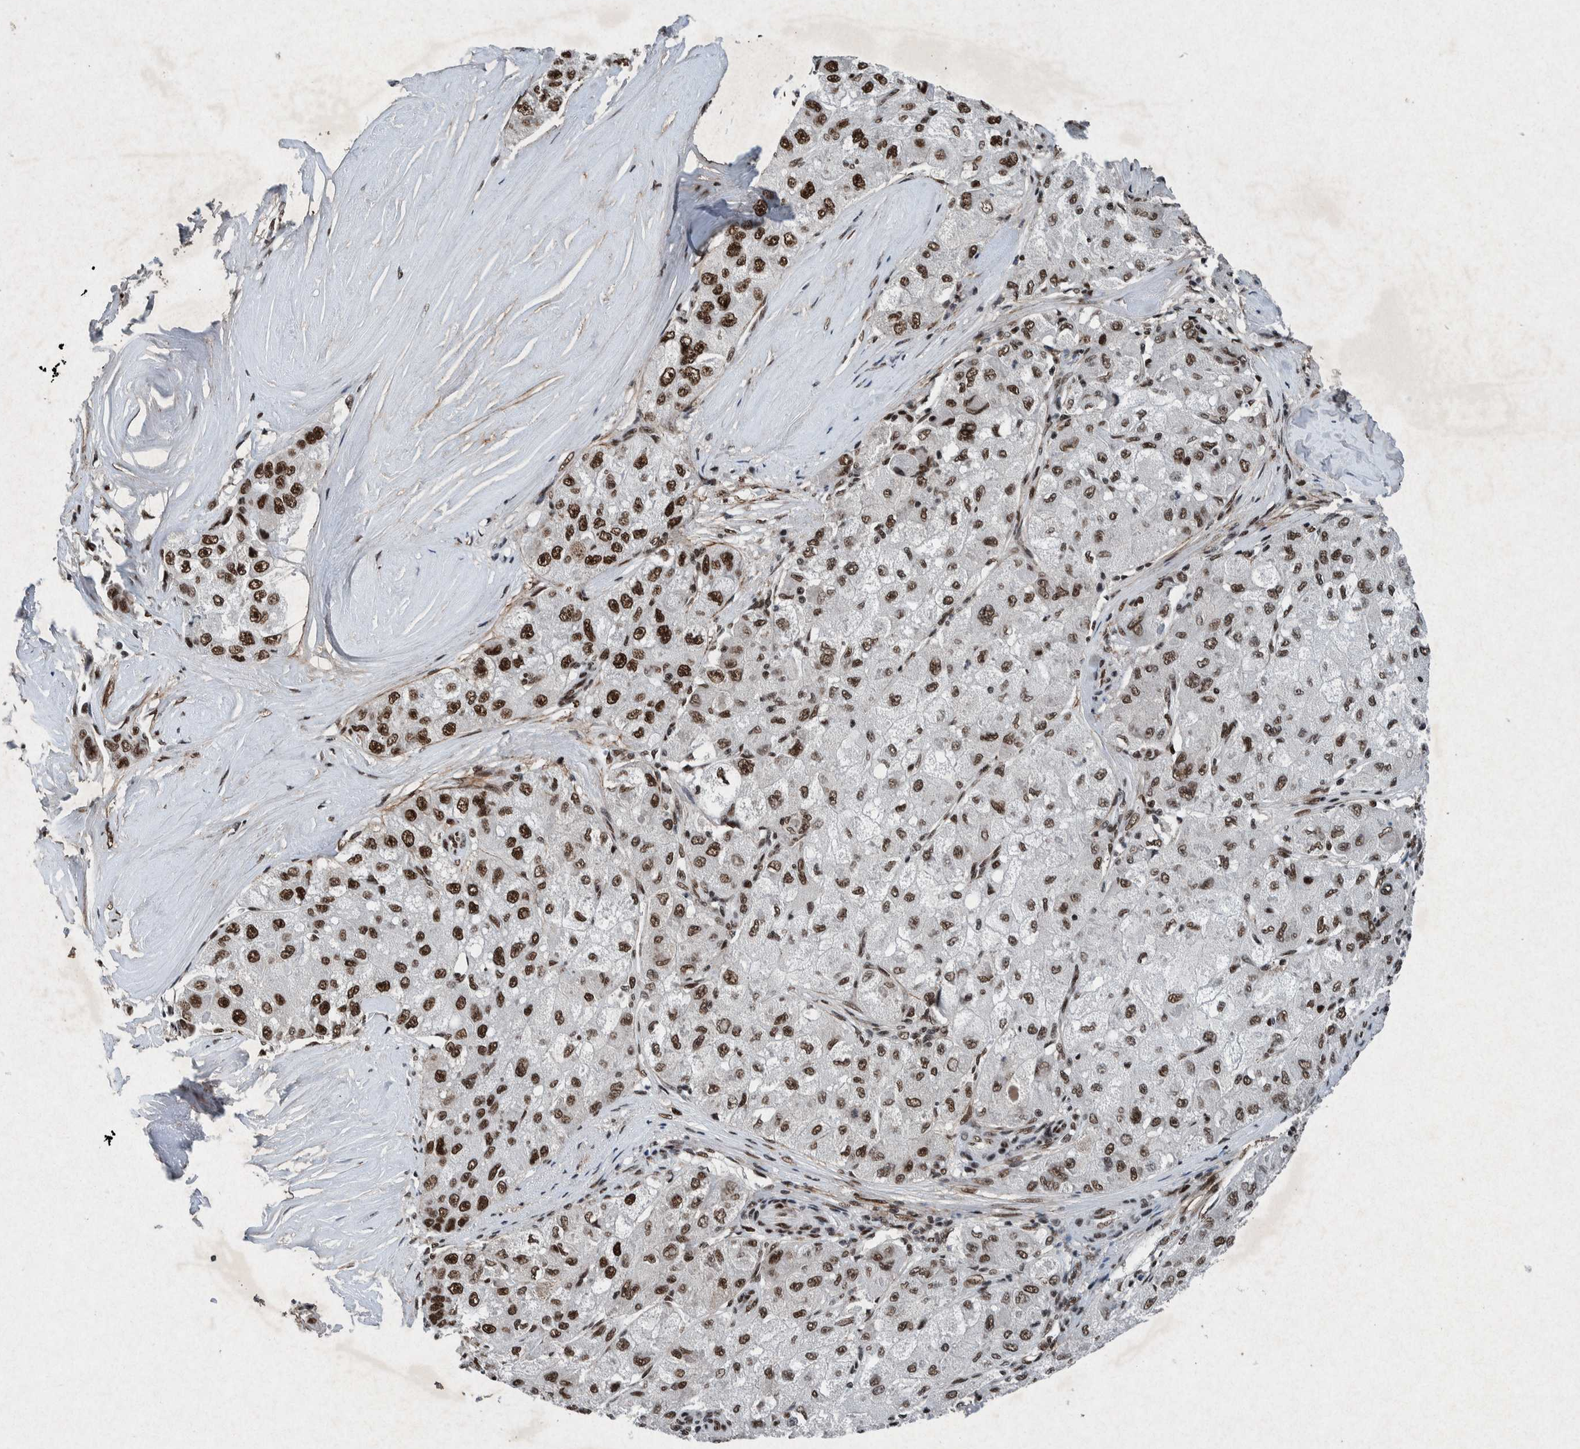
{"staining": {"intensity": "strong", "quantity": ">75%", "location": "nuclear"}, "tissue": "liver cancer", "cell_type": "Tumor cells", "image_type": "cancer", "snomed": [{"axis": "morphology", "description": "Carcinoma, Hepatocellular, NOS"}, {"axis": "topography", "description": "Liver"}], "caption": "Immunohistochemical staining of human hepatocellular carcinoma (liver) reveals high levels of strong nuclear staining in approximately >75% of tumor cells.", "gene": "TAF10", "patient": {"sex": "male", "age": 80}}